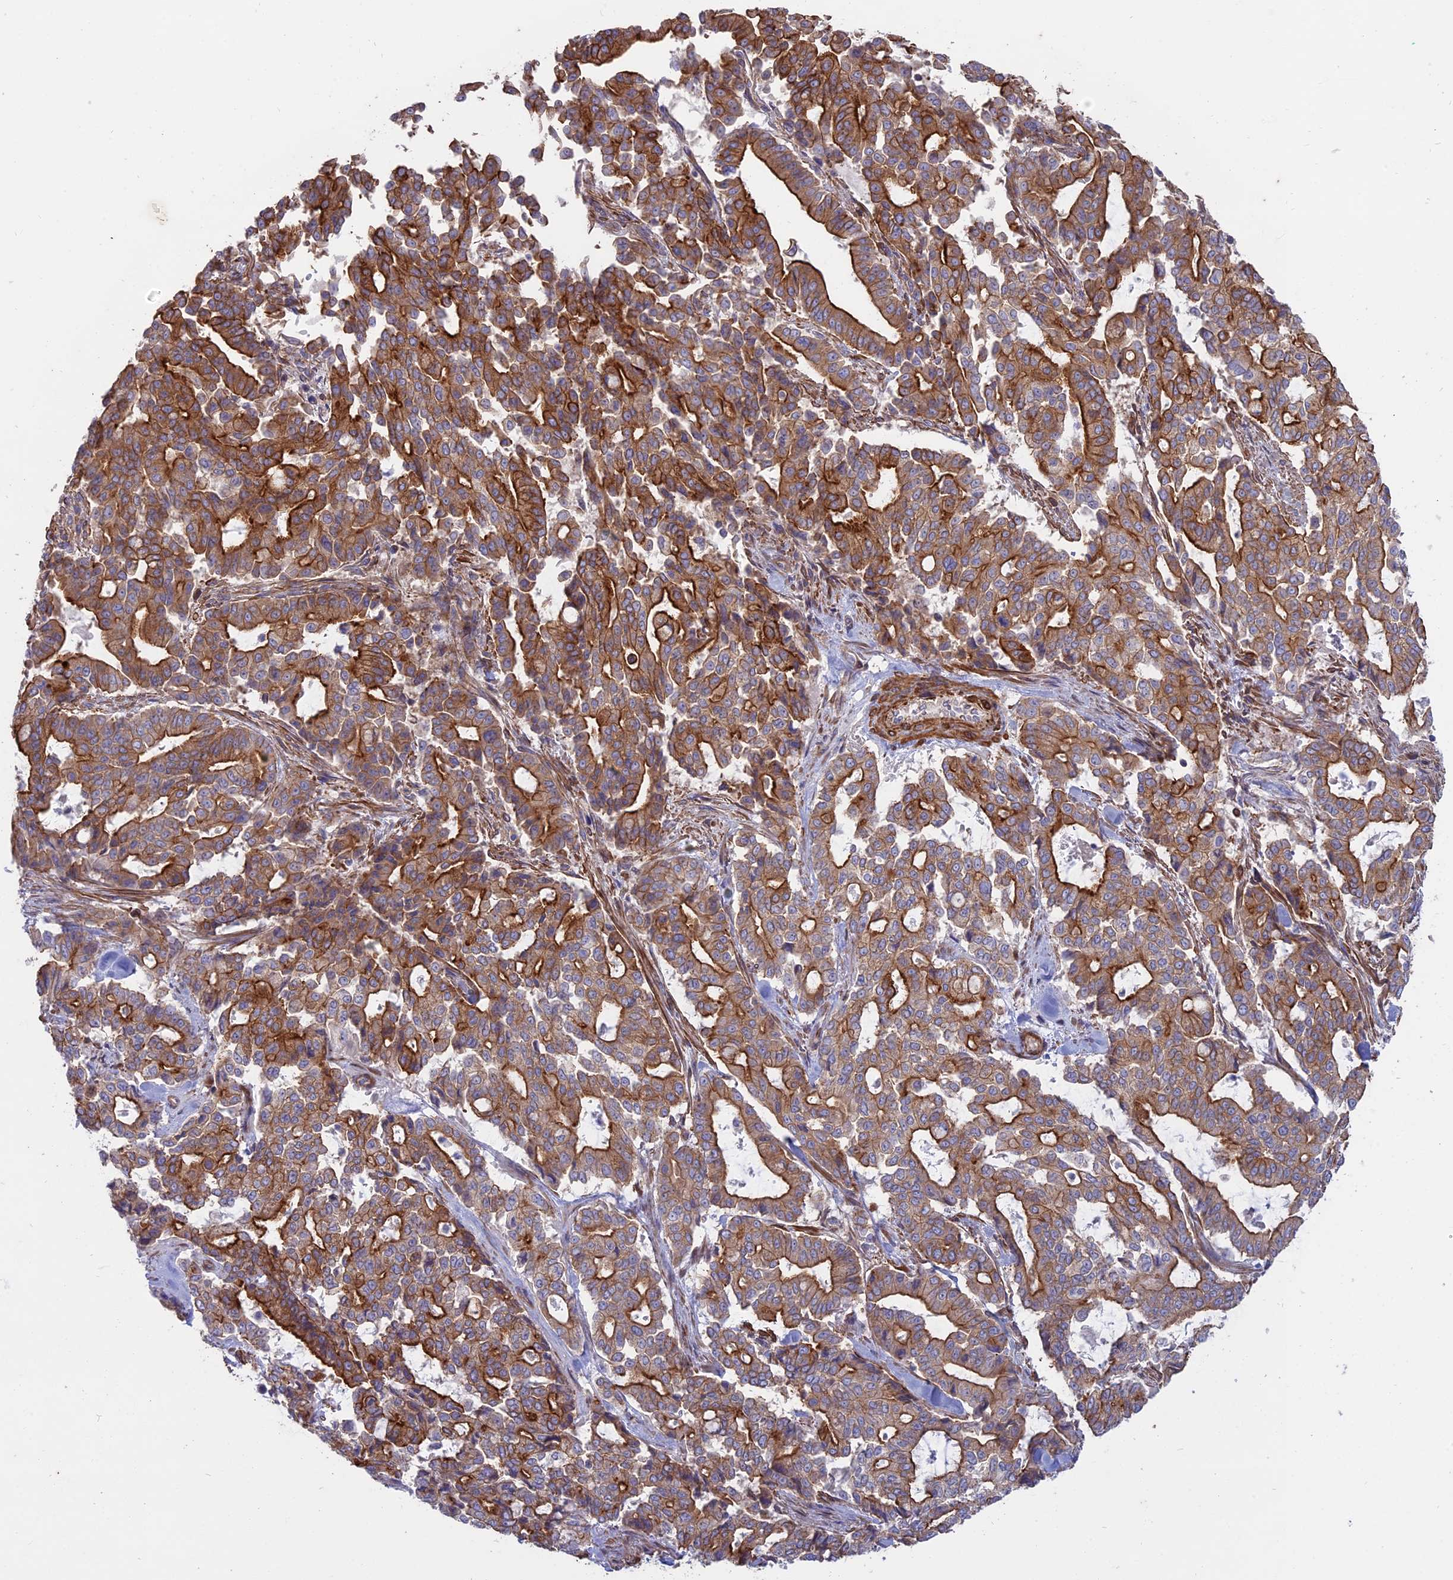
{"staining": {"intensity": "strong", "quantity": ">75%", "location": "cytoplasmic/membranous"}, "tissue": "pancreatic cancer", "cell_type": "Tumor cells", "image_type": "cancer", "snomed": [{"axis": "morphology", "description": "Adenocarcinoma, NOS"}, {"axis": "topography", "description": "Pancreas"}], "caption": "Immunohistochemistry (DAB) staining of pancreatic cancer demonstrates strong cytoplasmic/membranous protein expression in about >75% of tumor cells.", "gene": "MYO5B", "patient": {"sex": "male", "age": 63}}